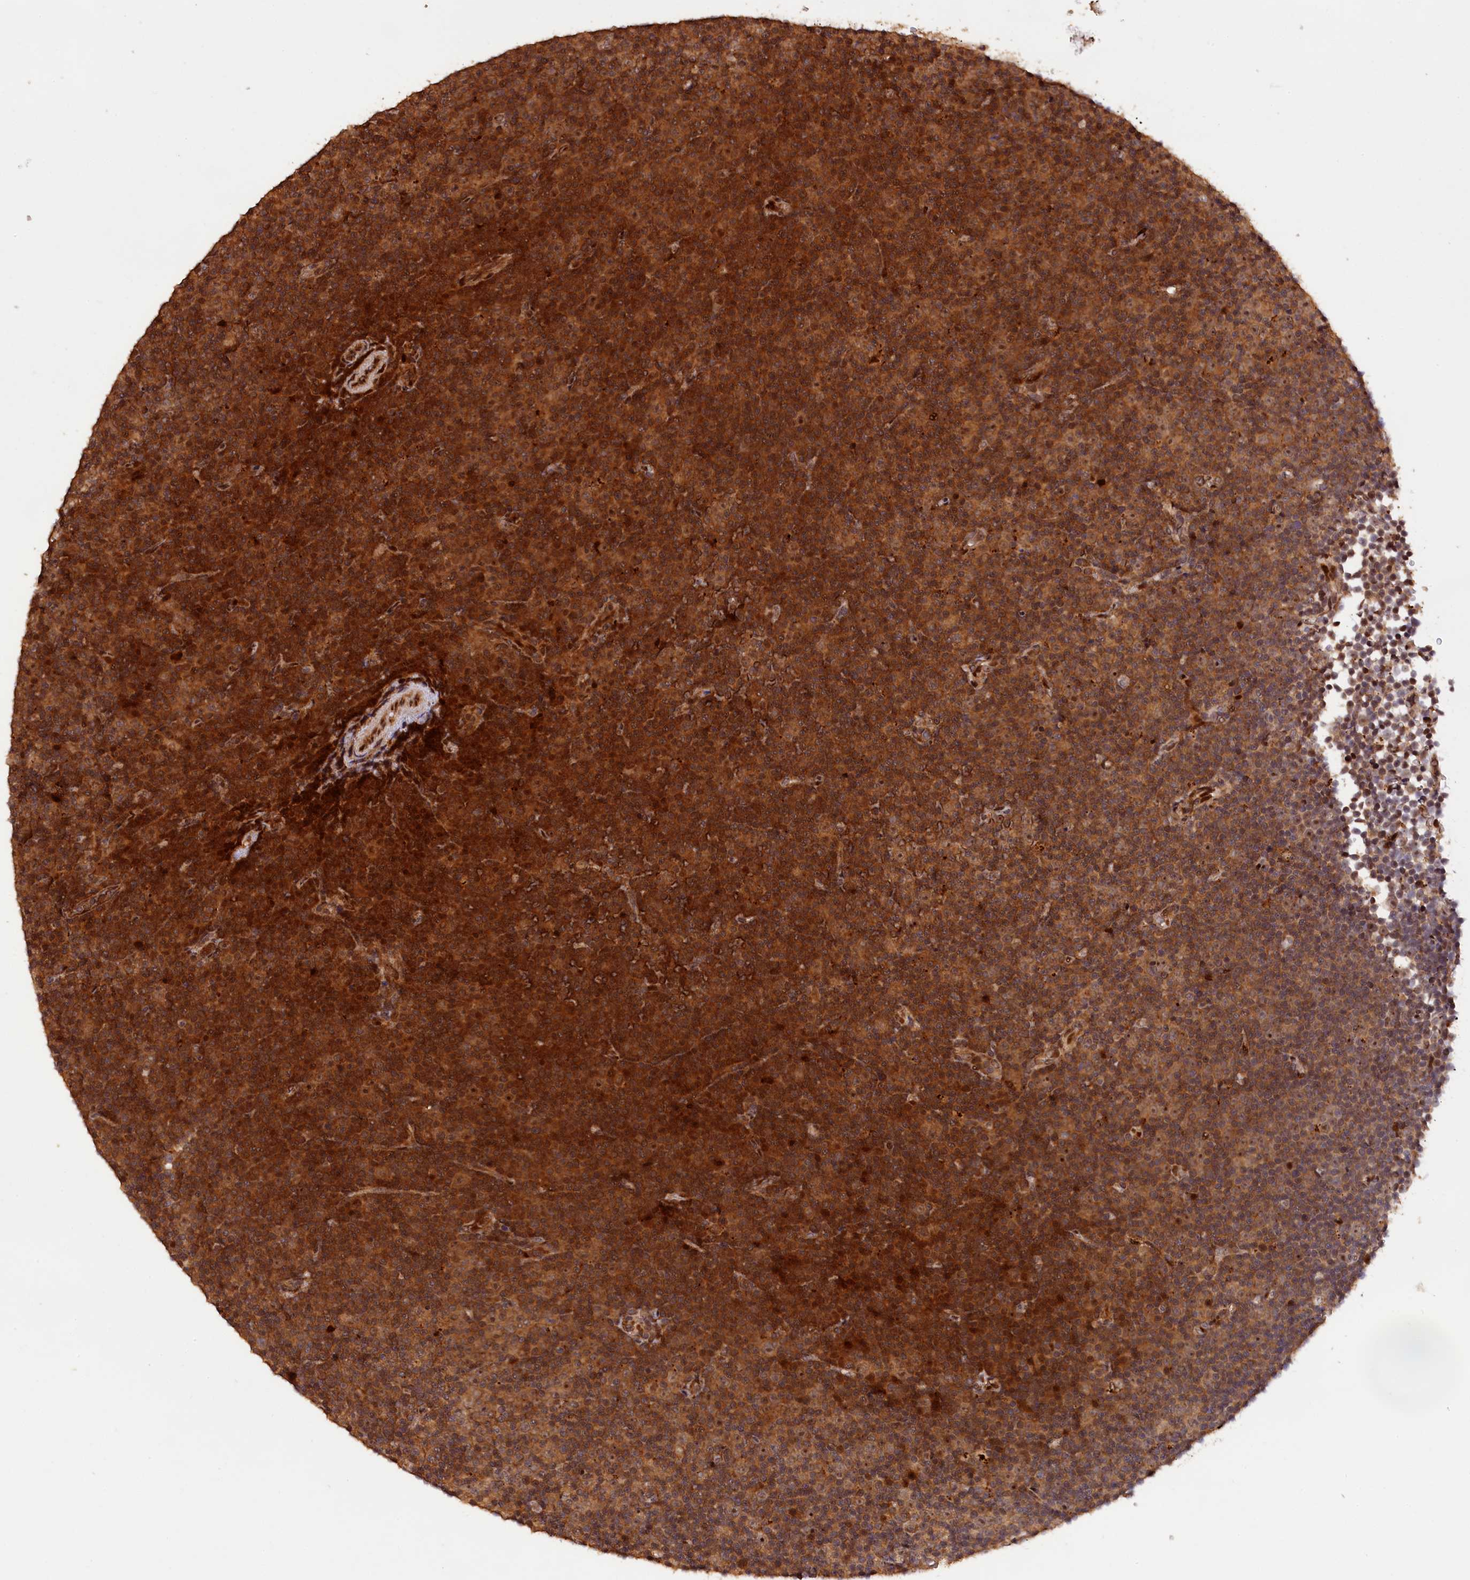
{"staining": {"intensity": "strong", "quantity": ">75%", "location": "cytoplasmic/membranous,nuclear"}, "tissue": "lymphoma", "cell_type": "Tumor cells", "image_type": "cancer", "snomed": [{"axis": "morphology", "description": "Malignant lymphoma, non-Hodgkin's type, Low grade"}, {"axis": "topography", "description": "Lymph node"}], "caption": "Immunohistochemical staining of lymphoma demonstrates high levels of strong cytoplasmic/membranous and nuclear protein positivity in about >75% of tumor cells.", "gene": "PHAF1", "patient": {"sex": "female", "age": 67}}